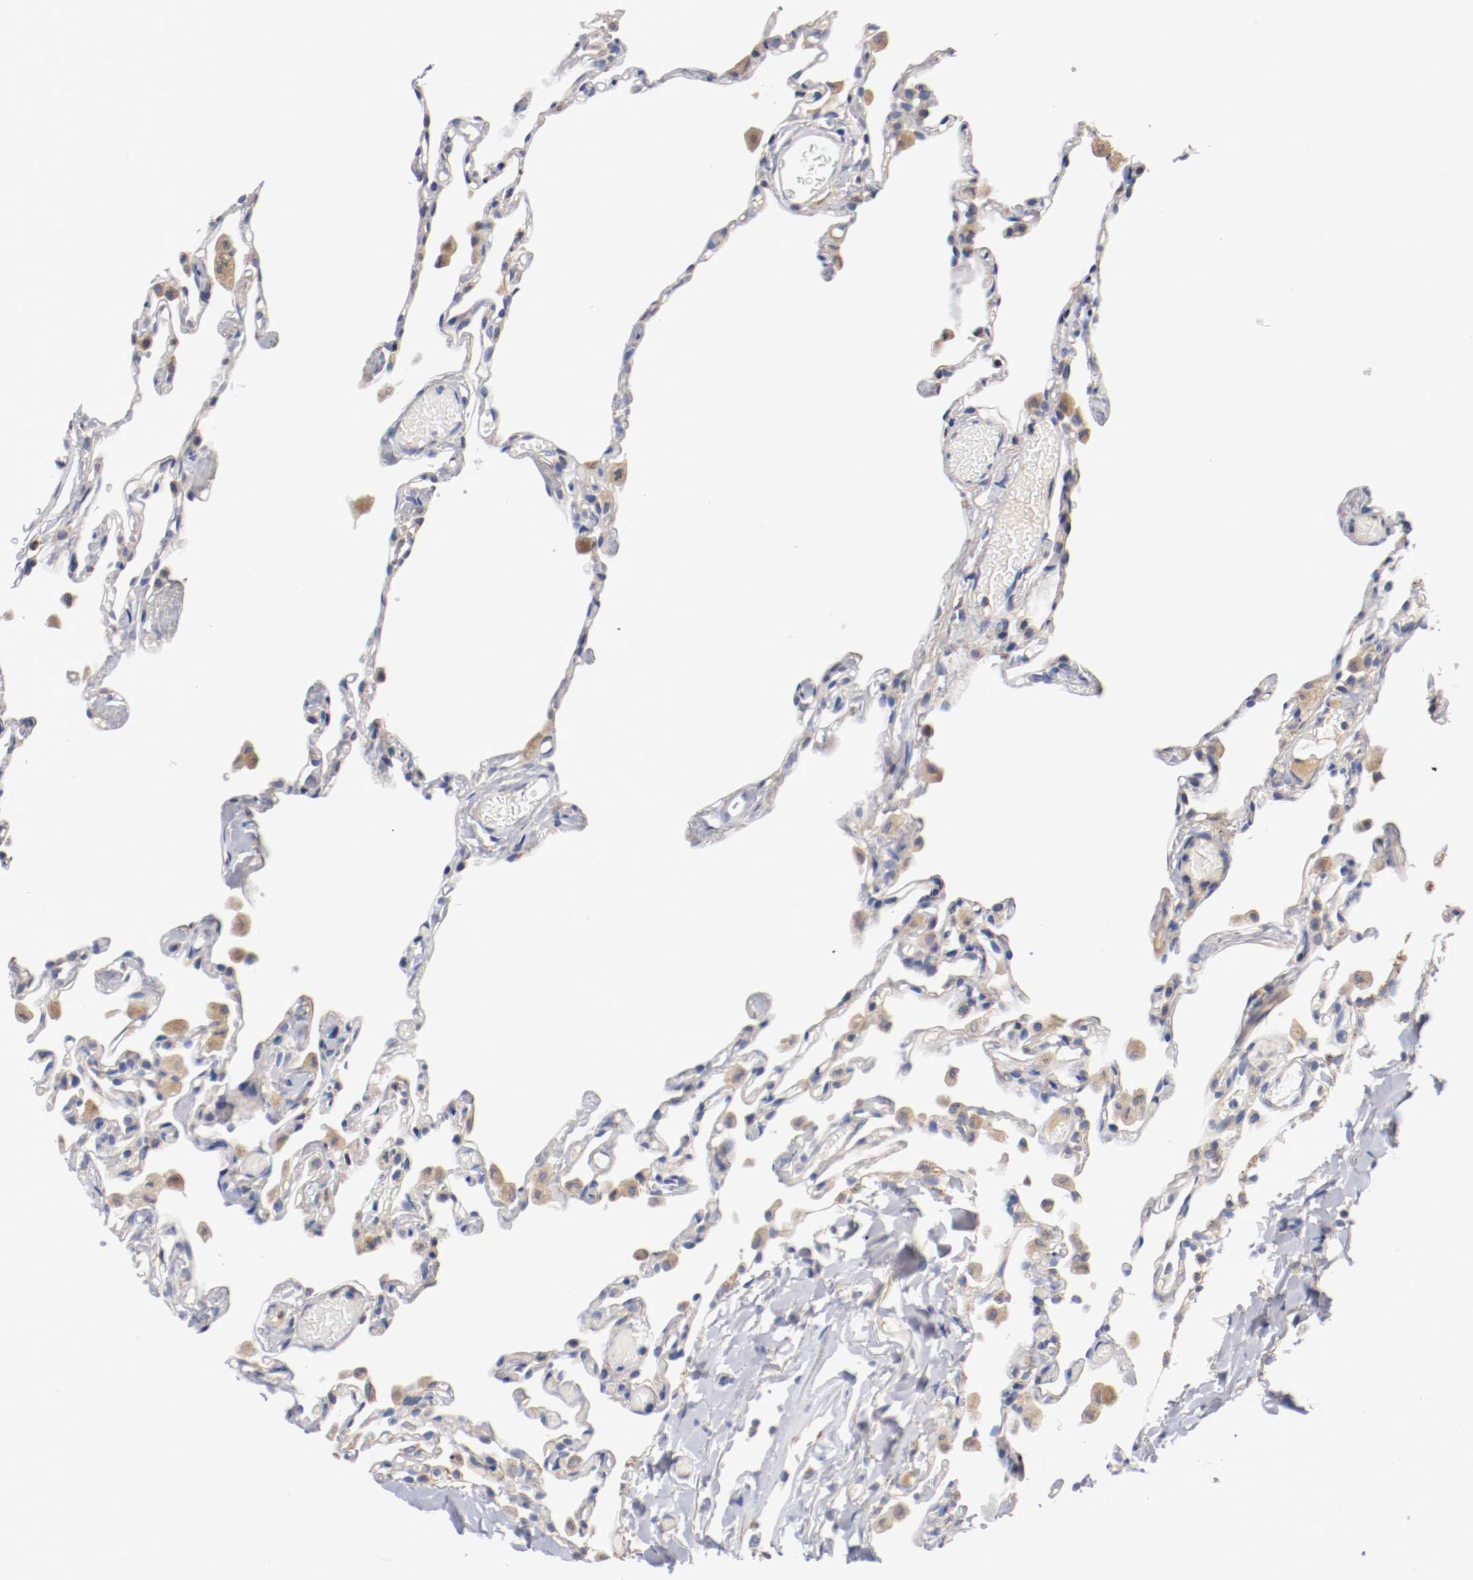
{"staining": {"intensity": "weak", "quantity": "25%-75%", "location": "cytoplasmic/membranous"}, "tissue": "lung", "cell_type": "Alveolar cells", "image_type": "normal", "snomed": [{"axis": "morphology", "description": "Normal tissue, NOS"}, {"axis": "topography", "description": "Lung"}], "caption": "Immunohistochemistry histopathology image of unremarkable lung: lung stained using immunohistochemistry exhibits low levels of weak protein expression localized specifically in the cytoplasmic/membranous of alveolar cells, appearing as a cytoplasmic/membranous brown color.", "gene": "PCSK6", "patient": {"sex": "female", "age": 49}}